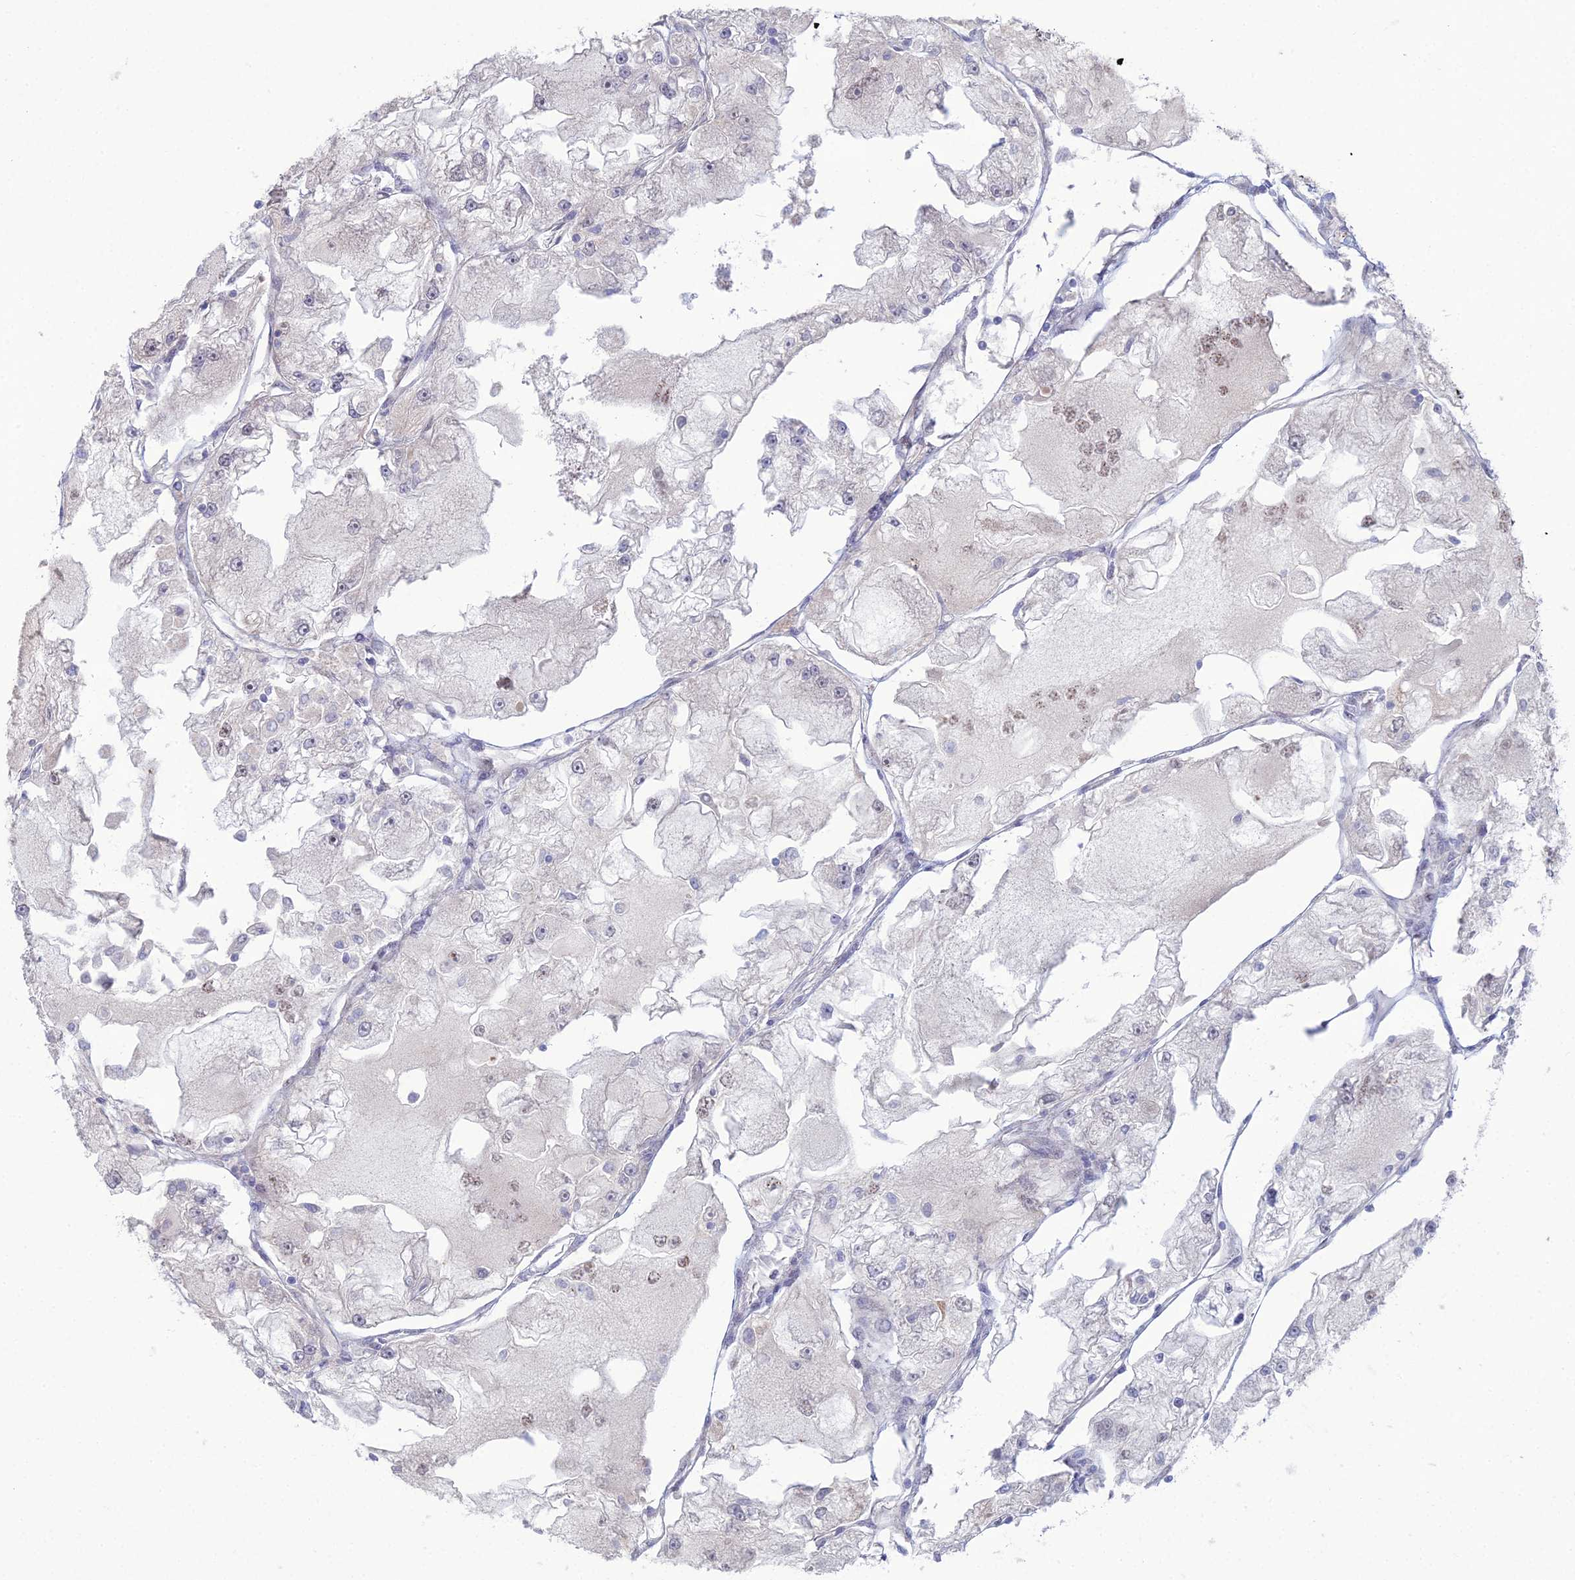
{"staining": {"intensity": "negative", "quantity": "none", "location": "none"}, "tissue": "renal cancer", "cell_type": "Tumor cells", "image_type": "cancer", "snomed": [{"axis": "morphology", "description": "Adenocarcinoma, NOS"}, {"axis": "topography", "description": "Kidney"}], "caption": "This is an immunohistochemistry image of human renal cancer (adenocarcinoma). There is no staining in tumor cells.", "gene": "ARL16", "patient": {"sex": "female", "age": 72}}